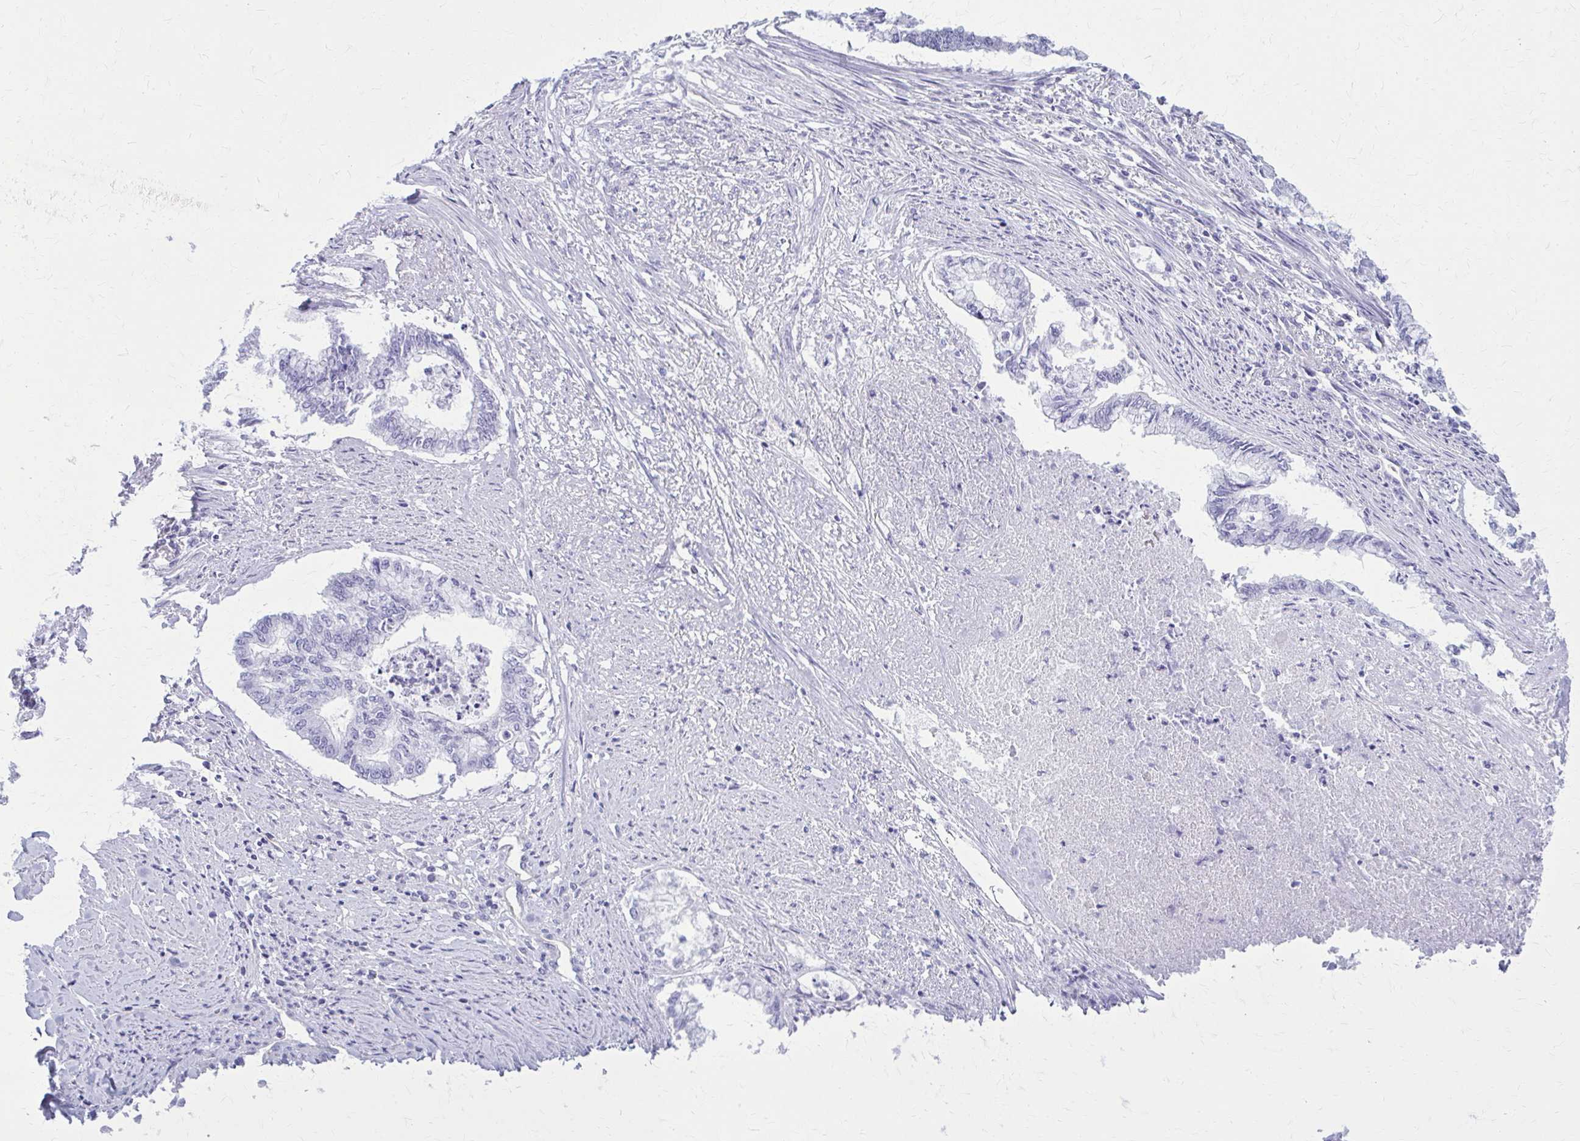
{"staining": {"intensity": "negative", "quantity": "none", "location": "none"}, "tissue": "endometrial cancer", "cell_type": "Tumor cells", "image_type": "cancer", "snomed": [{"axis": "morphology", "description": "Adenocarcinoma, NOS"}, {"axis": "topography", "description": "Endometrium"}], "caption": "Tumor cells show no significant protein expression in endometrial cancer (adenocarcinoma). (Brightfield microscopy of DAB (3,3'-diaminobenzidine) immunohistochemistry at high magnification).", "gene": "GFAP", "patient": {"sex": "female", "age": 79}}